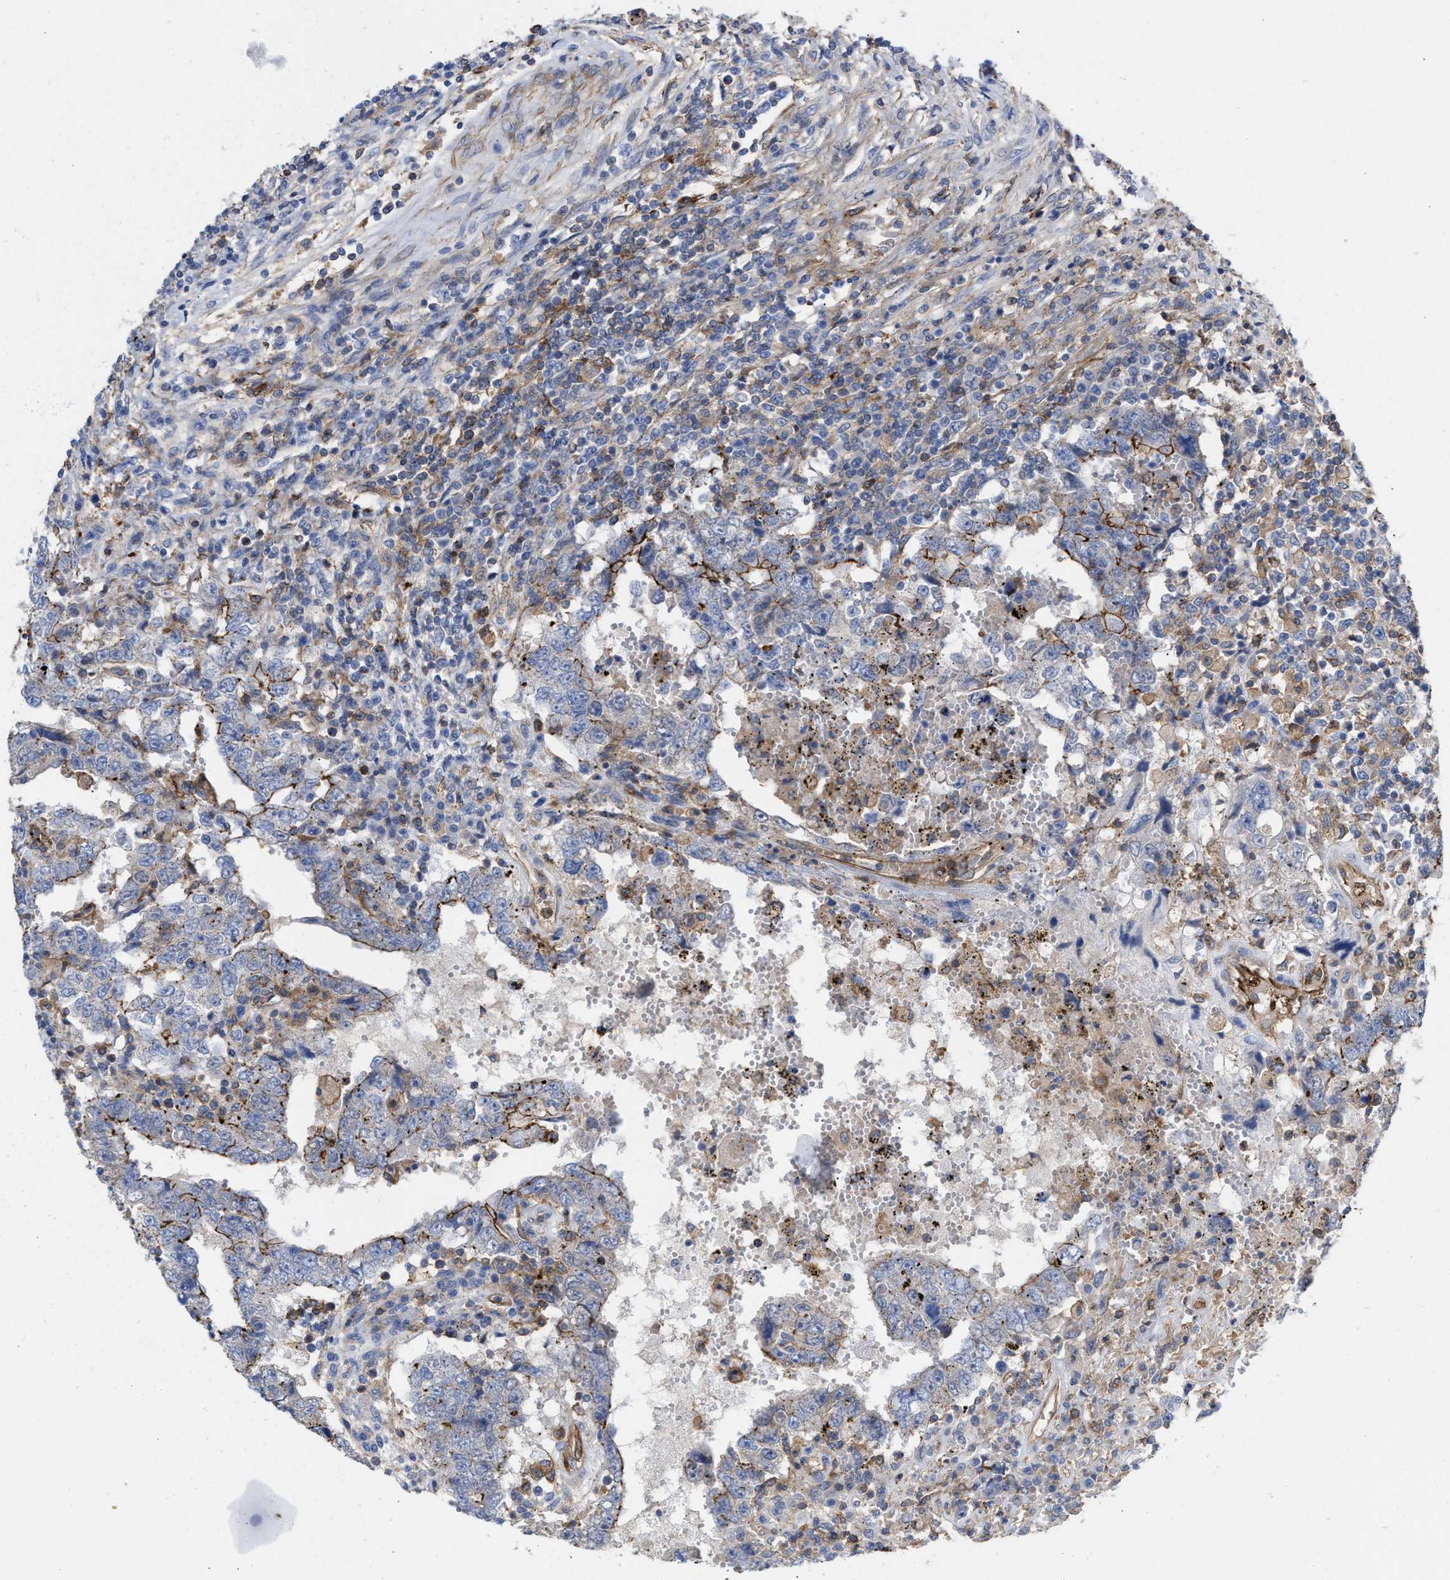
{"staining": {"intensity": "moderate", "quantity": "<25%", "location": "cytoplasmic/membranous"}, "tissue": "testis cancer", "cell_type": "Tumor cells", "image_type": "cancer", "snomed": [{"axis": "morphology", "description": "Carcinoma, Embryonal, NOS"}, {"axis": "topography", "description": "Testis"}], "caption": "Immunohistochemistry (IHC) (DAB (3,3'-diaminobenzidine)) staining of testis cancer demonstrates moderate cytoplasmic/membranous protein positivity in approximately <25% of tumor cells. (Stains: DAB in brown, nuclei in blue, Microscopy: brightfield microscopy at high magnification).", "gene": "HS3ST5", "patient": {"sex": "male", "age": 26}}